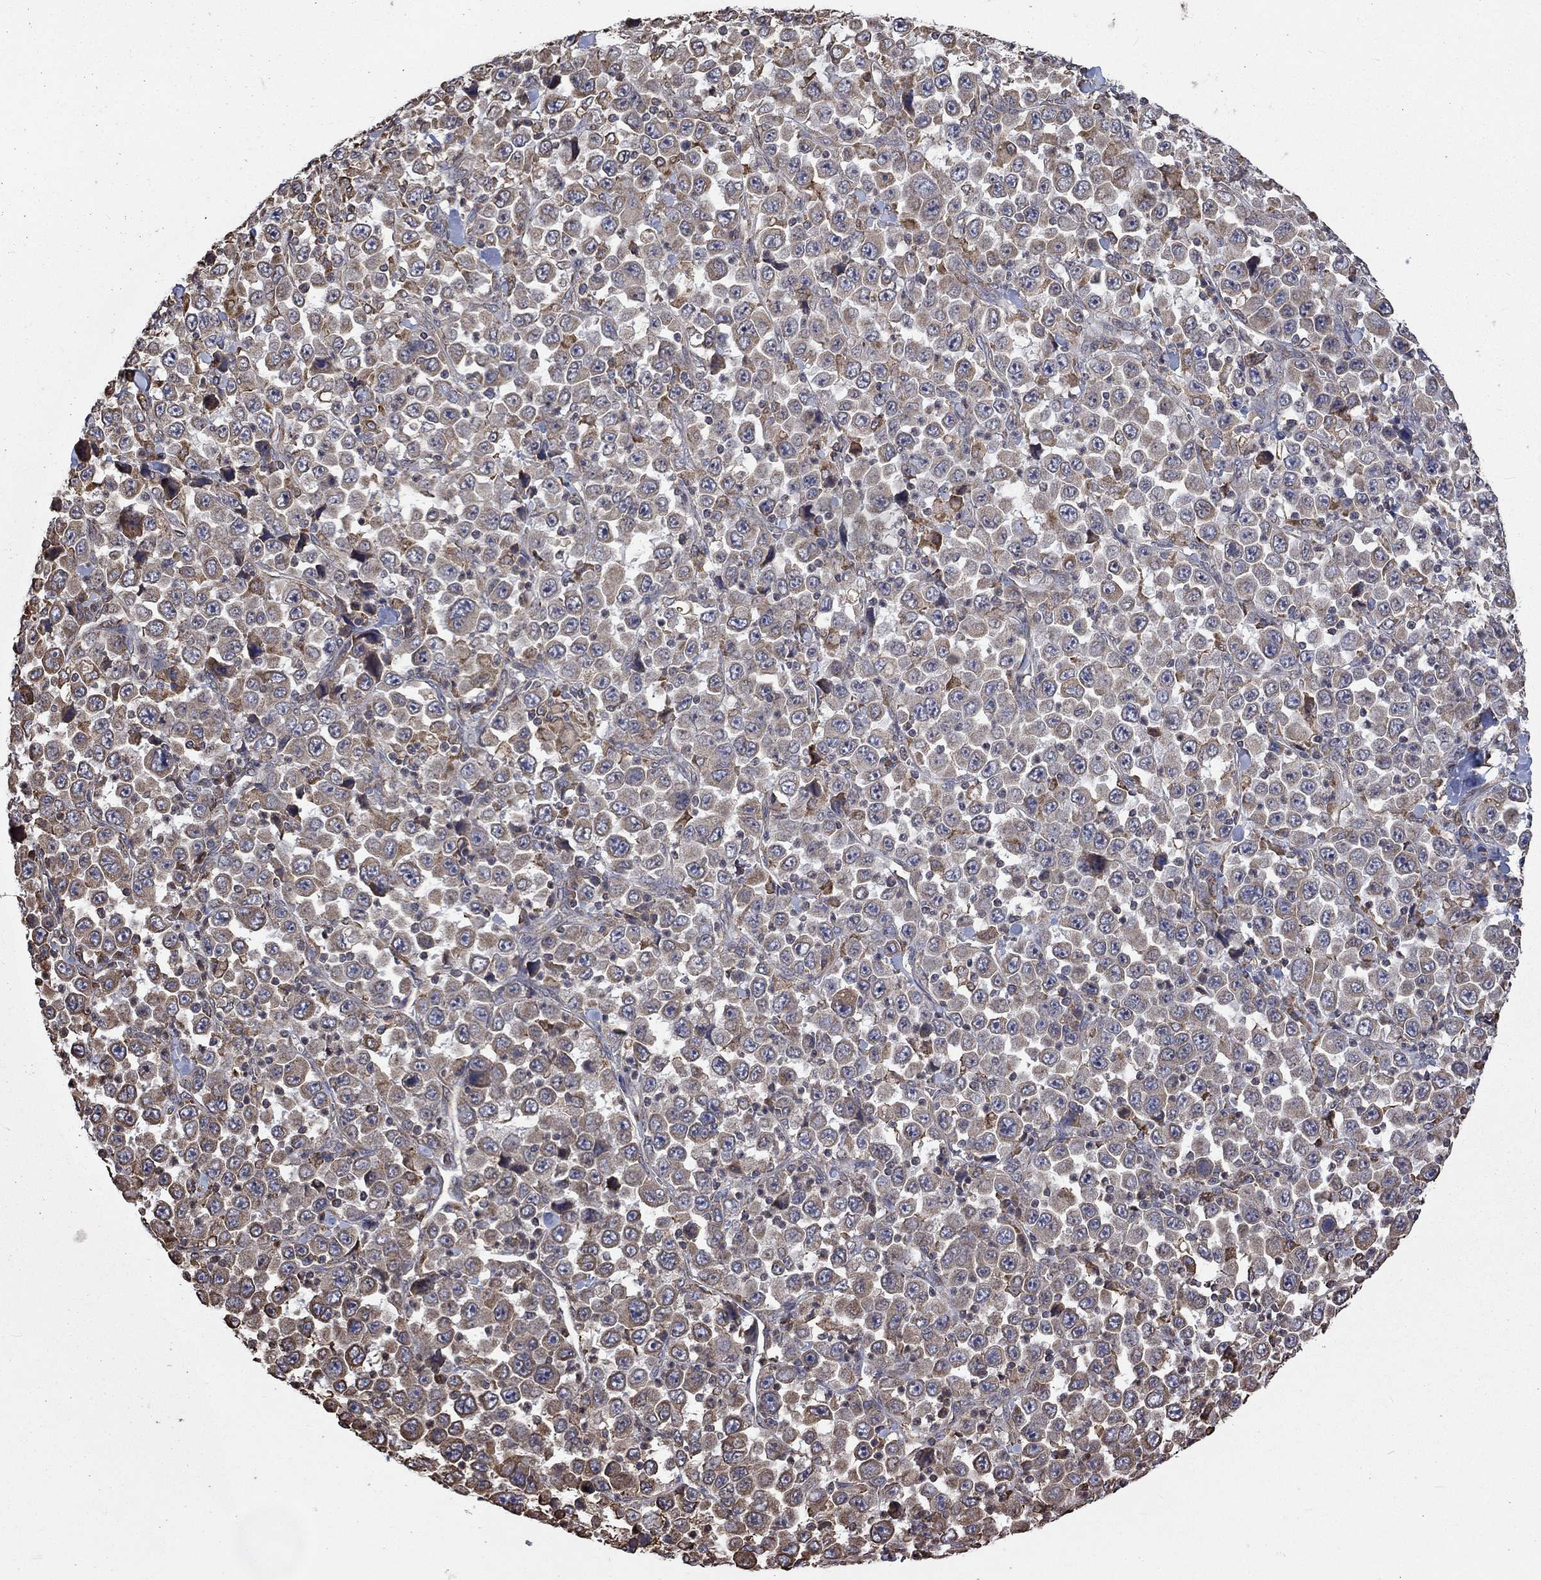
{"staining": {"intensity": "negative", "quantity": "none", "location": "none"}, "tissue": "stomach cancer", "cell_type": "Tumor cells", "image_type": "cancer", "snomed": [{"axis": "morphology", "description": "Normal tissue, NOS"}, {"axis": "morphology", "description": "Adenocarcinoma, NOS"}, {"axis": "topography", "description": "Stomach, upper"}, {"axis": "topography", "description": "Stomach"}], "caption": "High power microscopy photomicrograph of an IHC photomicrograph of stomach cancer (adenocarcinoma), revealing no significant staining in tumor cells.", "gene": "ESRRA", "patient": {"sex": "male", "age": 59}}